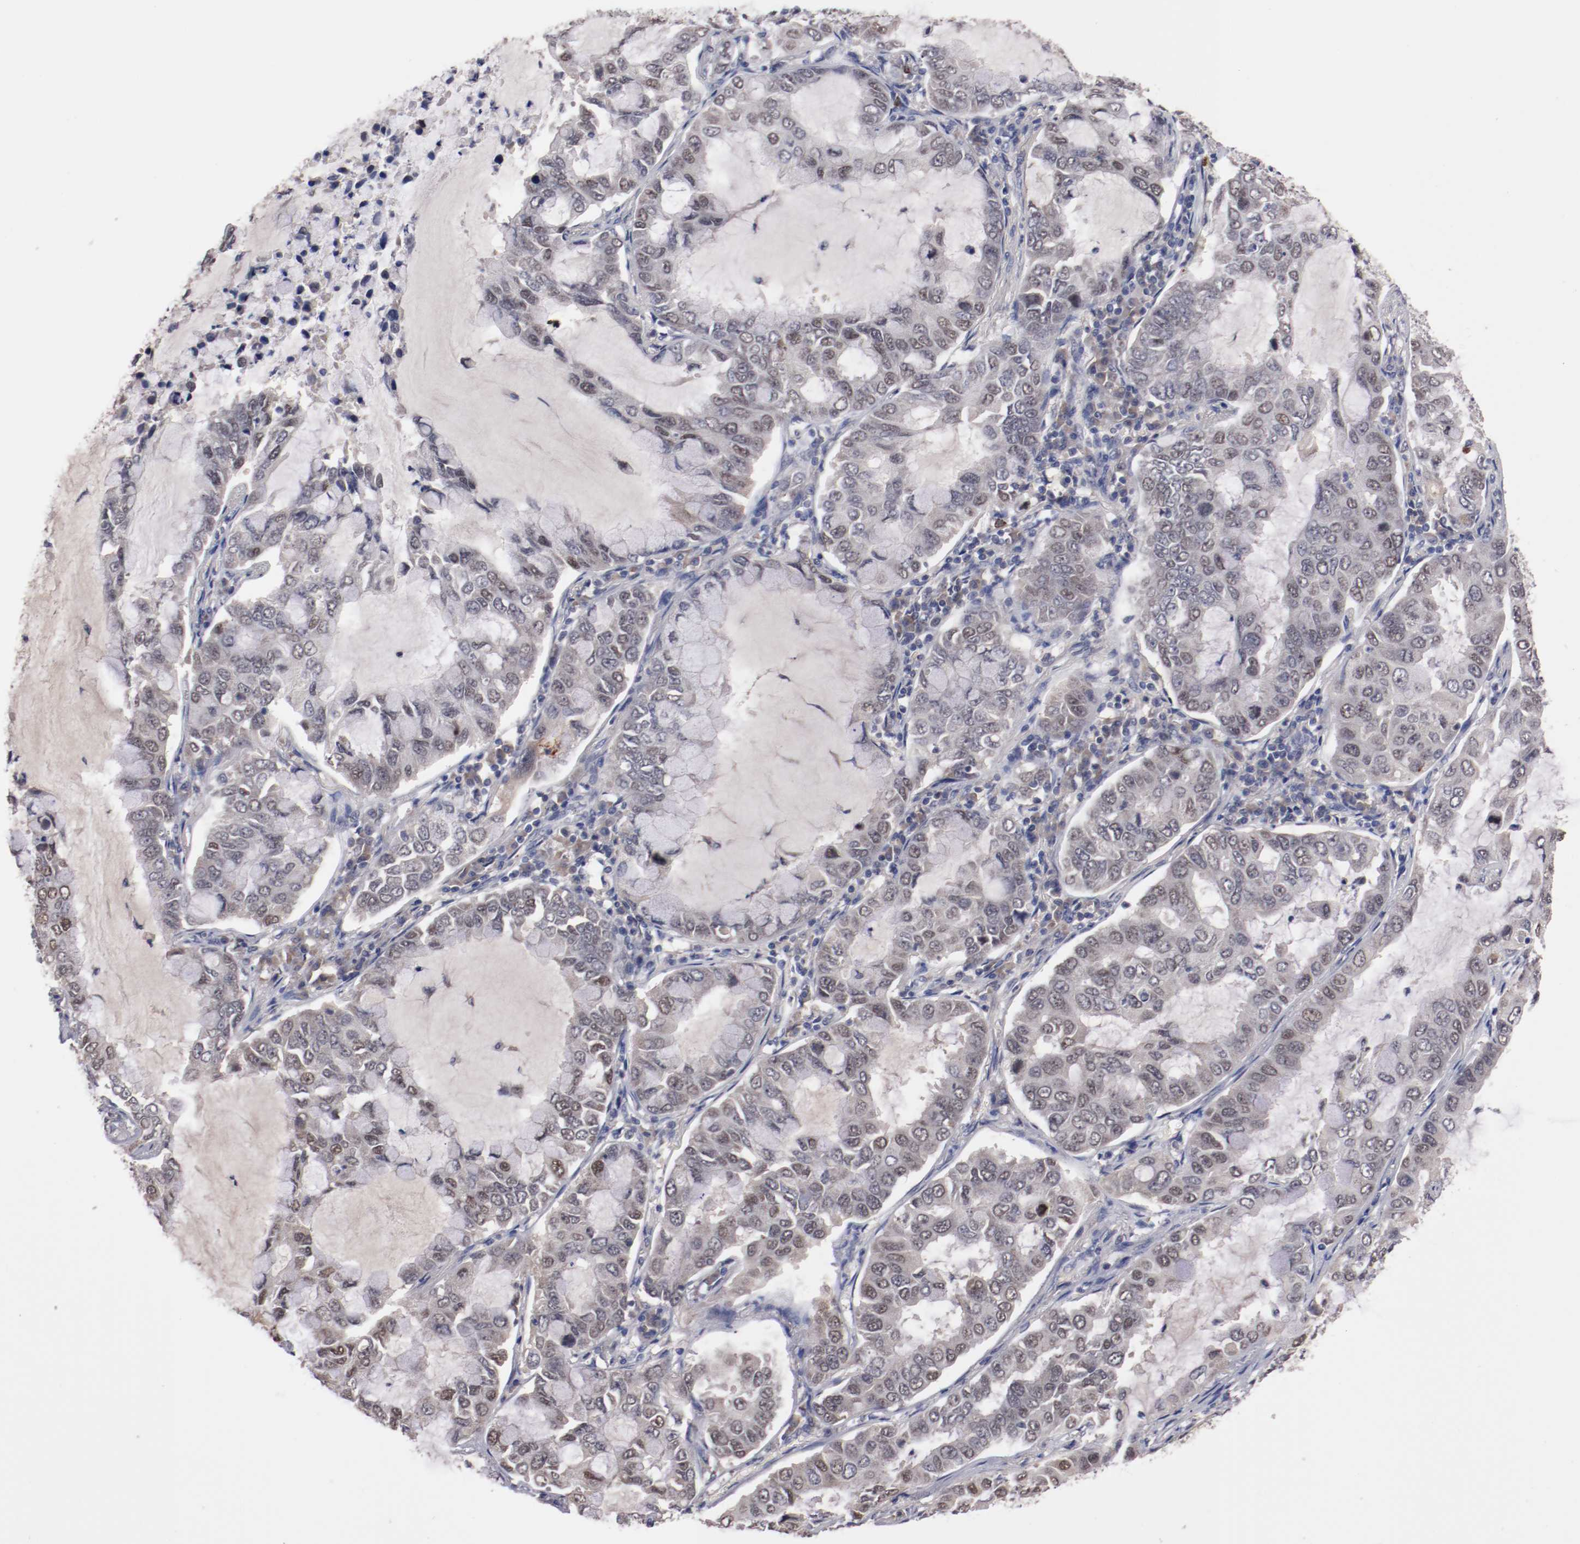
{"staining": {"intensity": "weak", "quantity": "<25%", "location": "nuclear"}, "tissue": "lung cancer", "cell_type": "Tumor cells", "image_type": "cancer", "snomed": [{"axis": "morphology", "description": "Adenocarcinoma, NOS"}, {"axis": "topography", "description": "Lung"}], "caption": "DAB (3,3'-diaminobenzidine) immunohistochemical staining of lung adenocarcinoma shows no significant staining in tumor cells.", "gene": "FAM81A", "patient": {"sex": "male", "age": 64}}